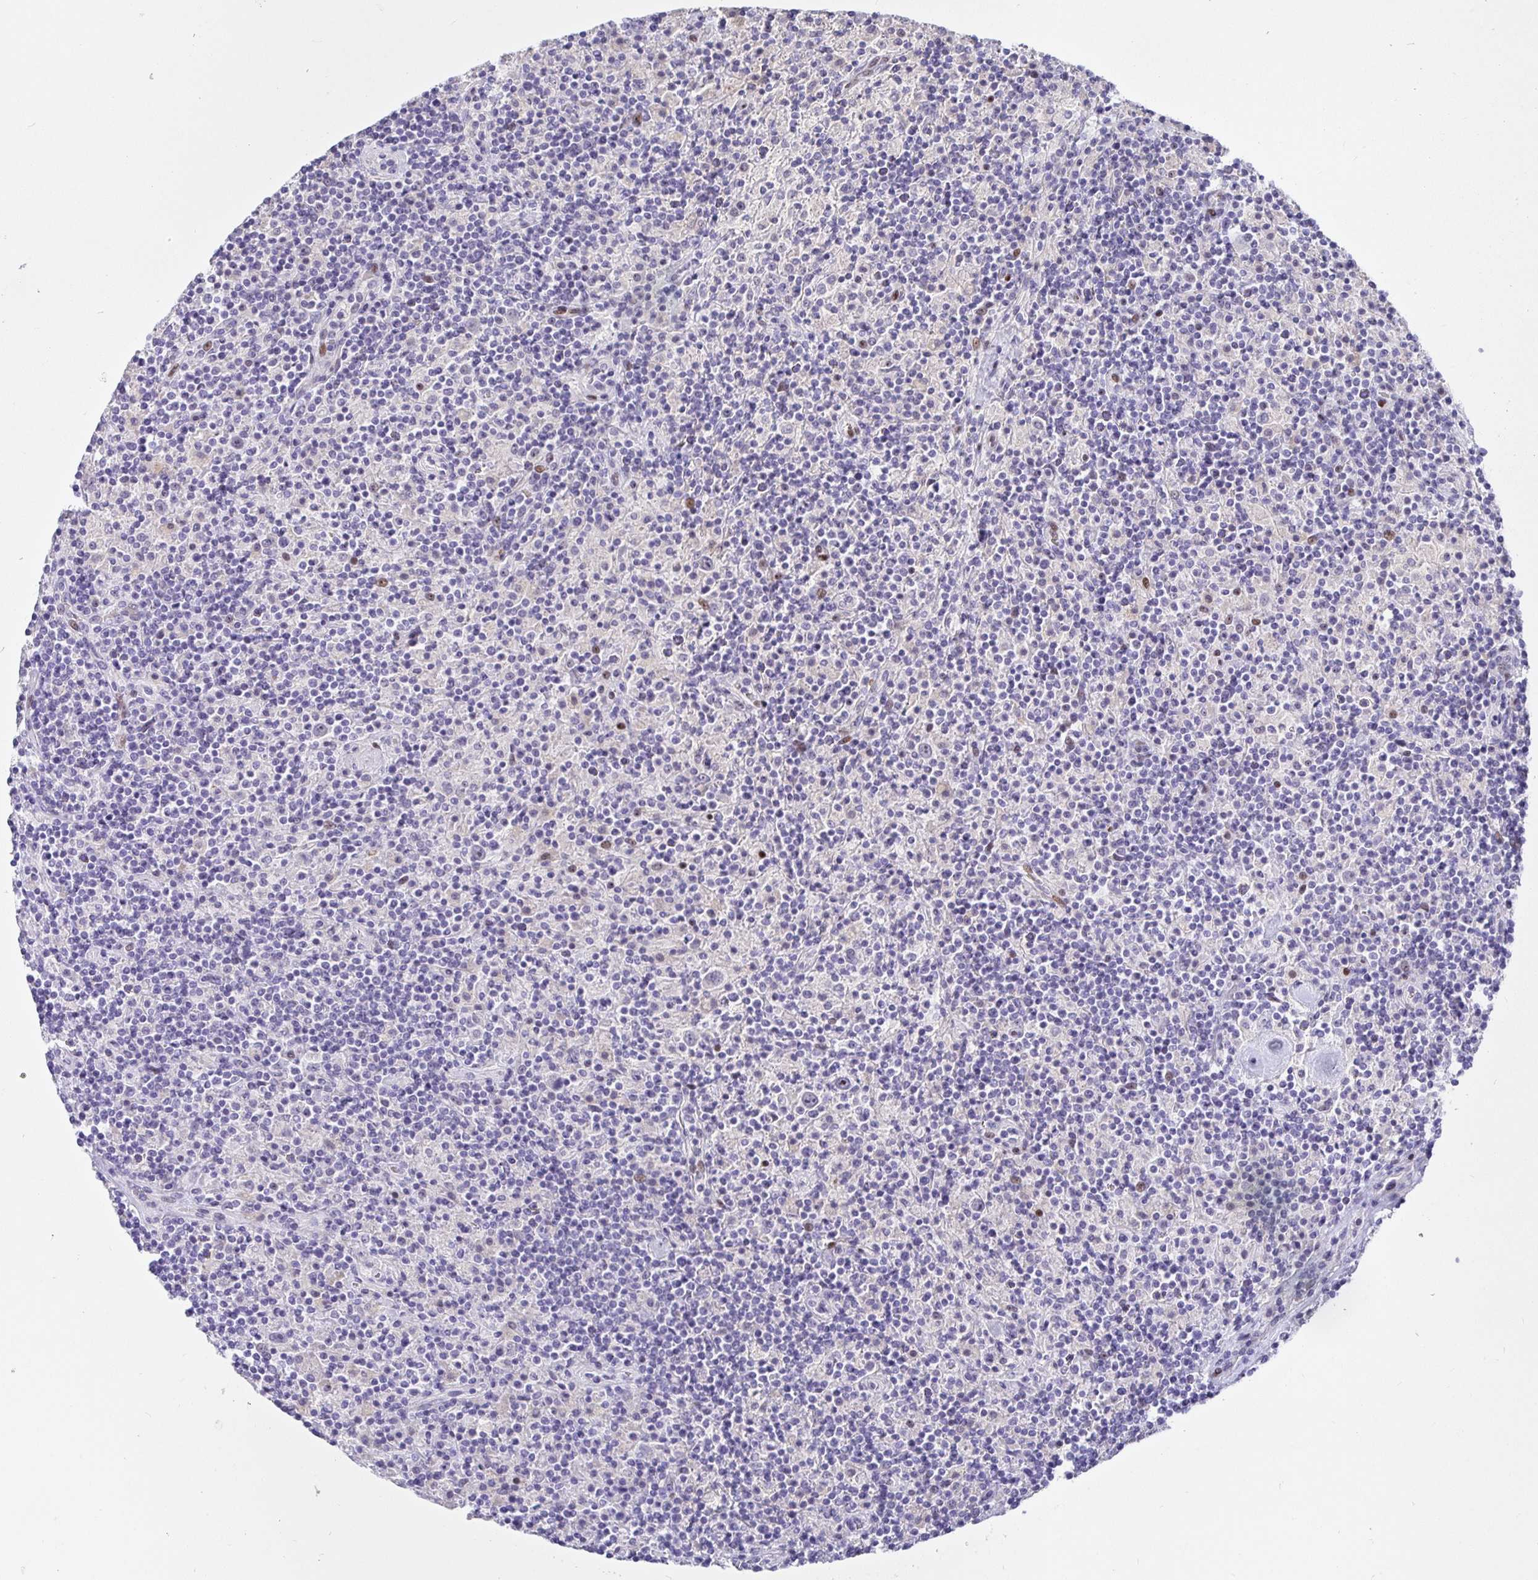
{"staining": {"intensity": "negative", "quantity": "none", "location": "none"}, "tissue": "lymphoma", "cell_type": "Tumor cells", "image_type": "cancer", "snomed": [{"axis": "morphology", "description": "Hodgkin's disease, NOS"}, {"axis": "topography", "description": "Thymus, NOS"}], "caption": "Tumor cells show no significant positivity in Hodgkin's disease.", "gene": "KBTBD13", "patient": {"sex": "female", "age": 17}}